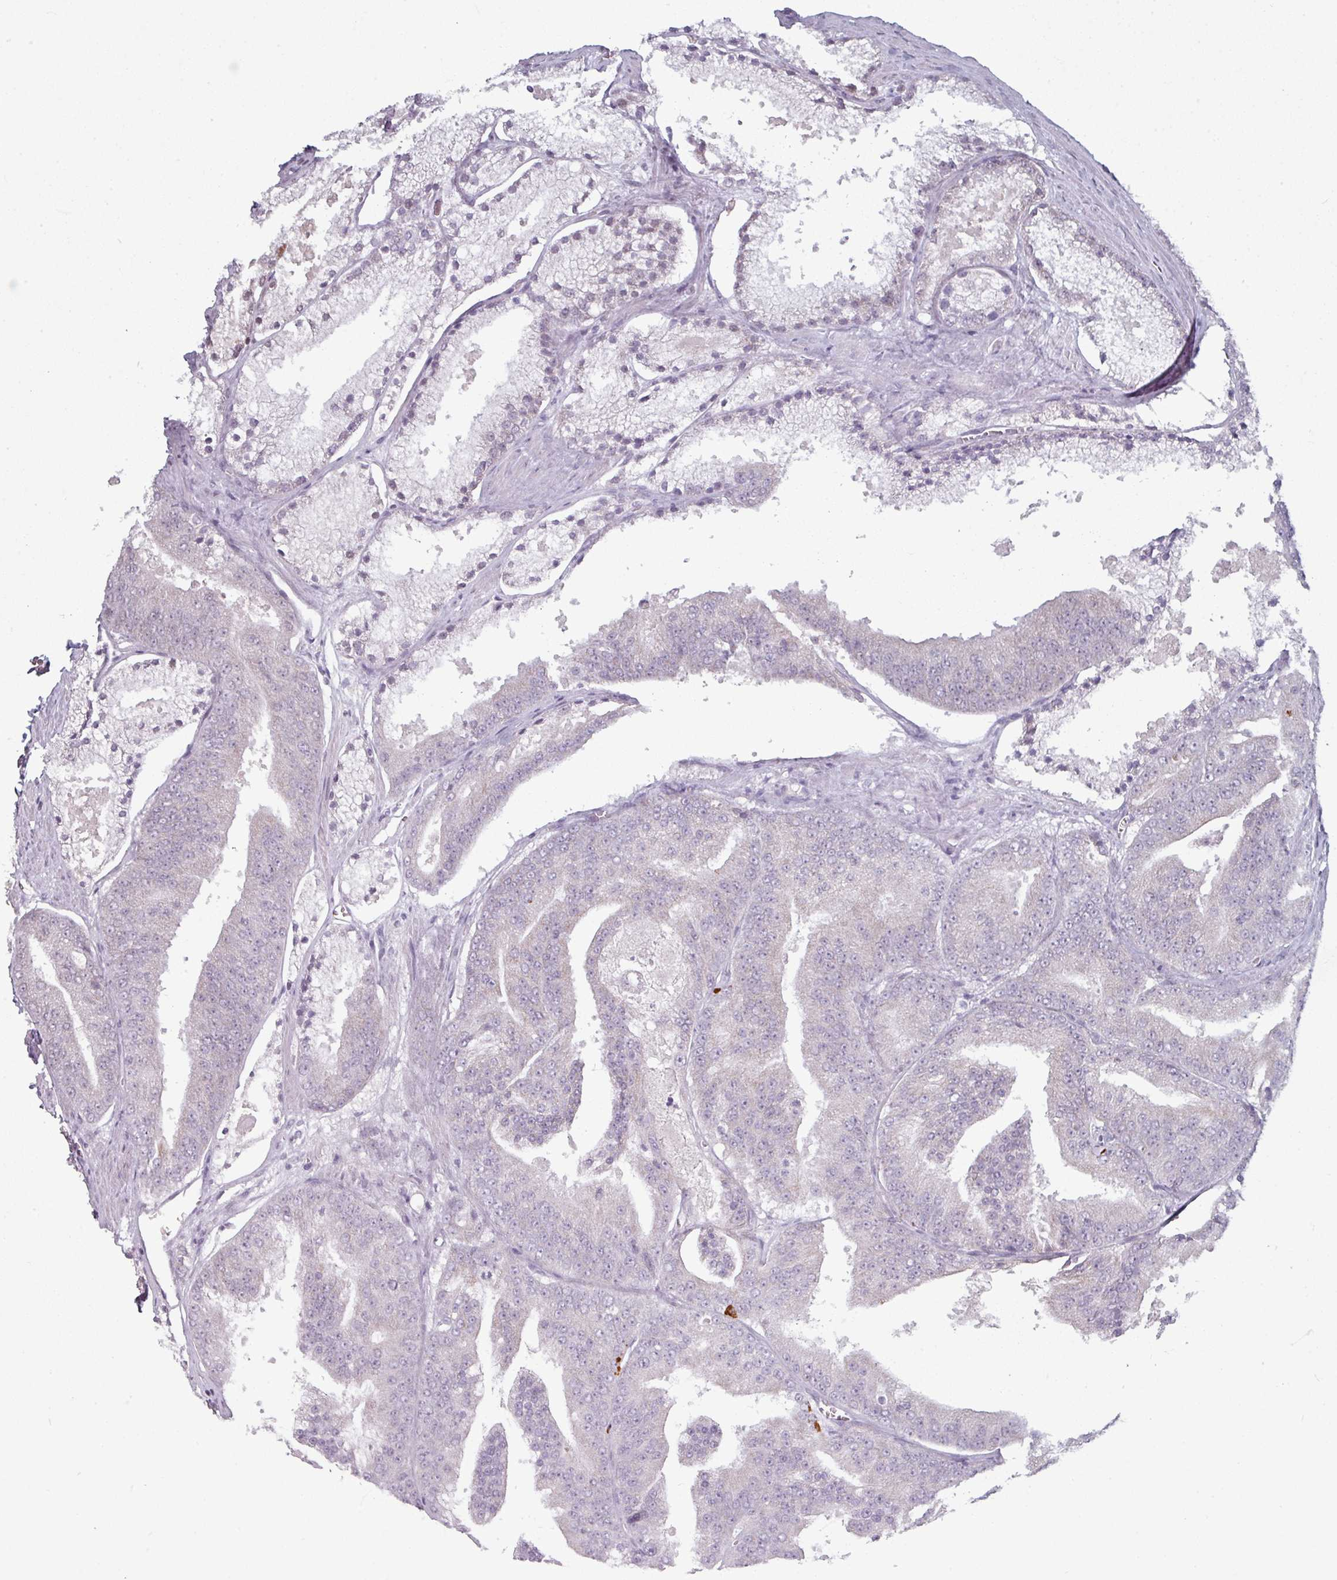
{"staining": {"intensity": "negative", "quantity": "none", "location": "none"}, "tissue": "prostate cancer", "cell_type": "Tumor cells", "image_type": "cancer", "snomed": [{"axis": "morphology", "description": "Adenocarcinoma, High grade"}, {"axis": "topography", "description": "Prostate"}], "caption": "Immunohistochemistry (IHC) of human high-grade adenocarcinoma (prostate) shows no positivity in tumor cells.", "gene": "ZNF615", "patient": {"sex": "male", "age": 61}}